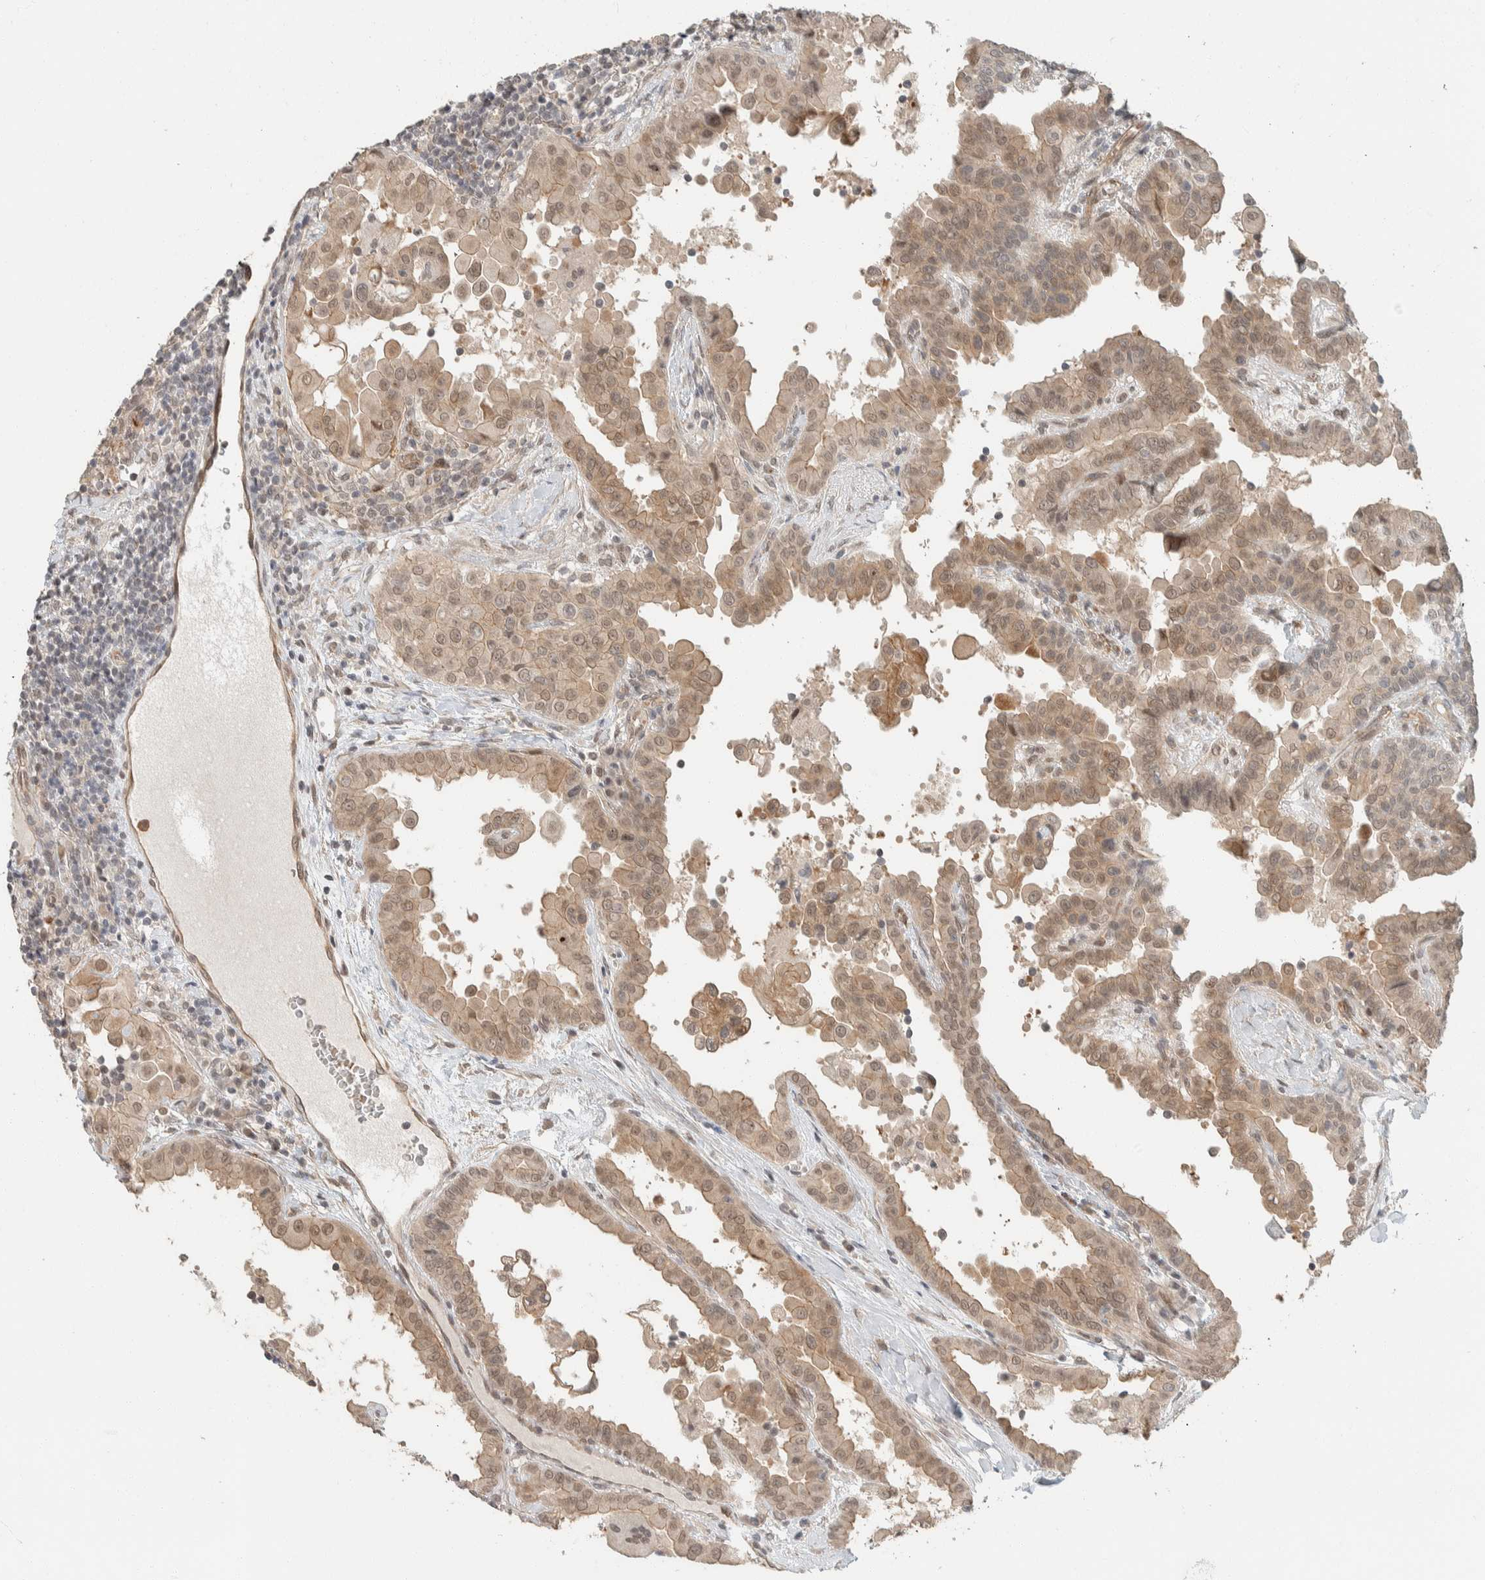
{"staining": {"intensity": "moderate", "quantity": ">75%", "location": "cytoplasmic/membranous,nuclear"}, "tissue": "thyroid cancer", "cell_type": "Tumor cells", "image_type": "cancer", "snomed": [{"axis": "morphology", "description": "Papillary adenocarcinoma, NOS"}, {"axis": "topography", "description": "Thyroid gland"}], "caption": "The photomicrograph exhibits immunohistochemical staining of thyroid papillary adenocarcinoma. There is moderate cytoplasmic/membranous and nuclear staining is present in approximately >75% of tumor cells.", "gene": "ZBTB2", "patient": {"sex": "male", "age": 33}}